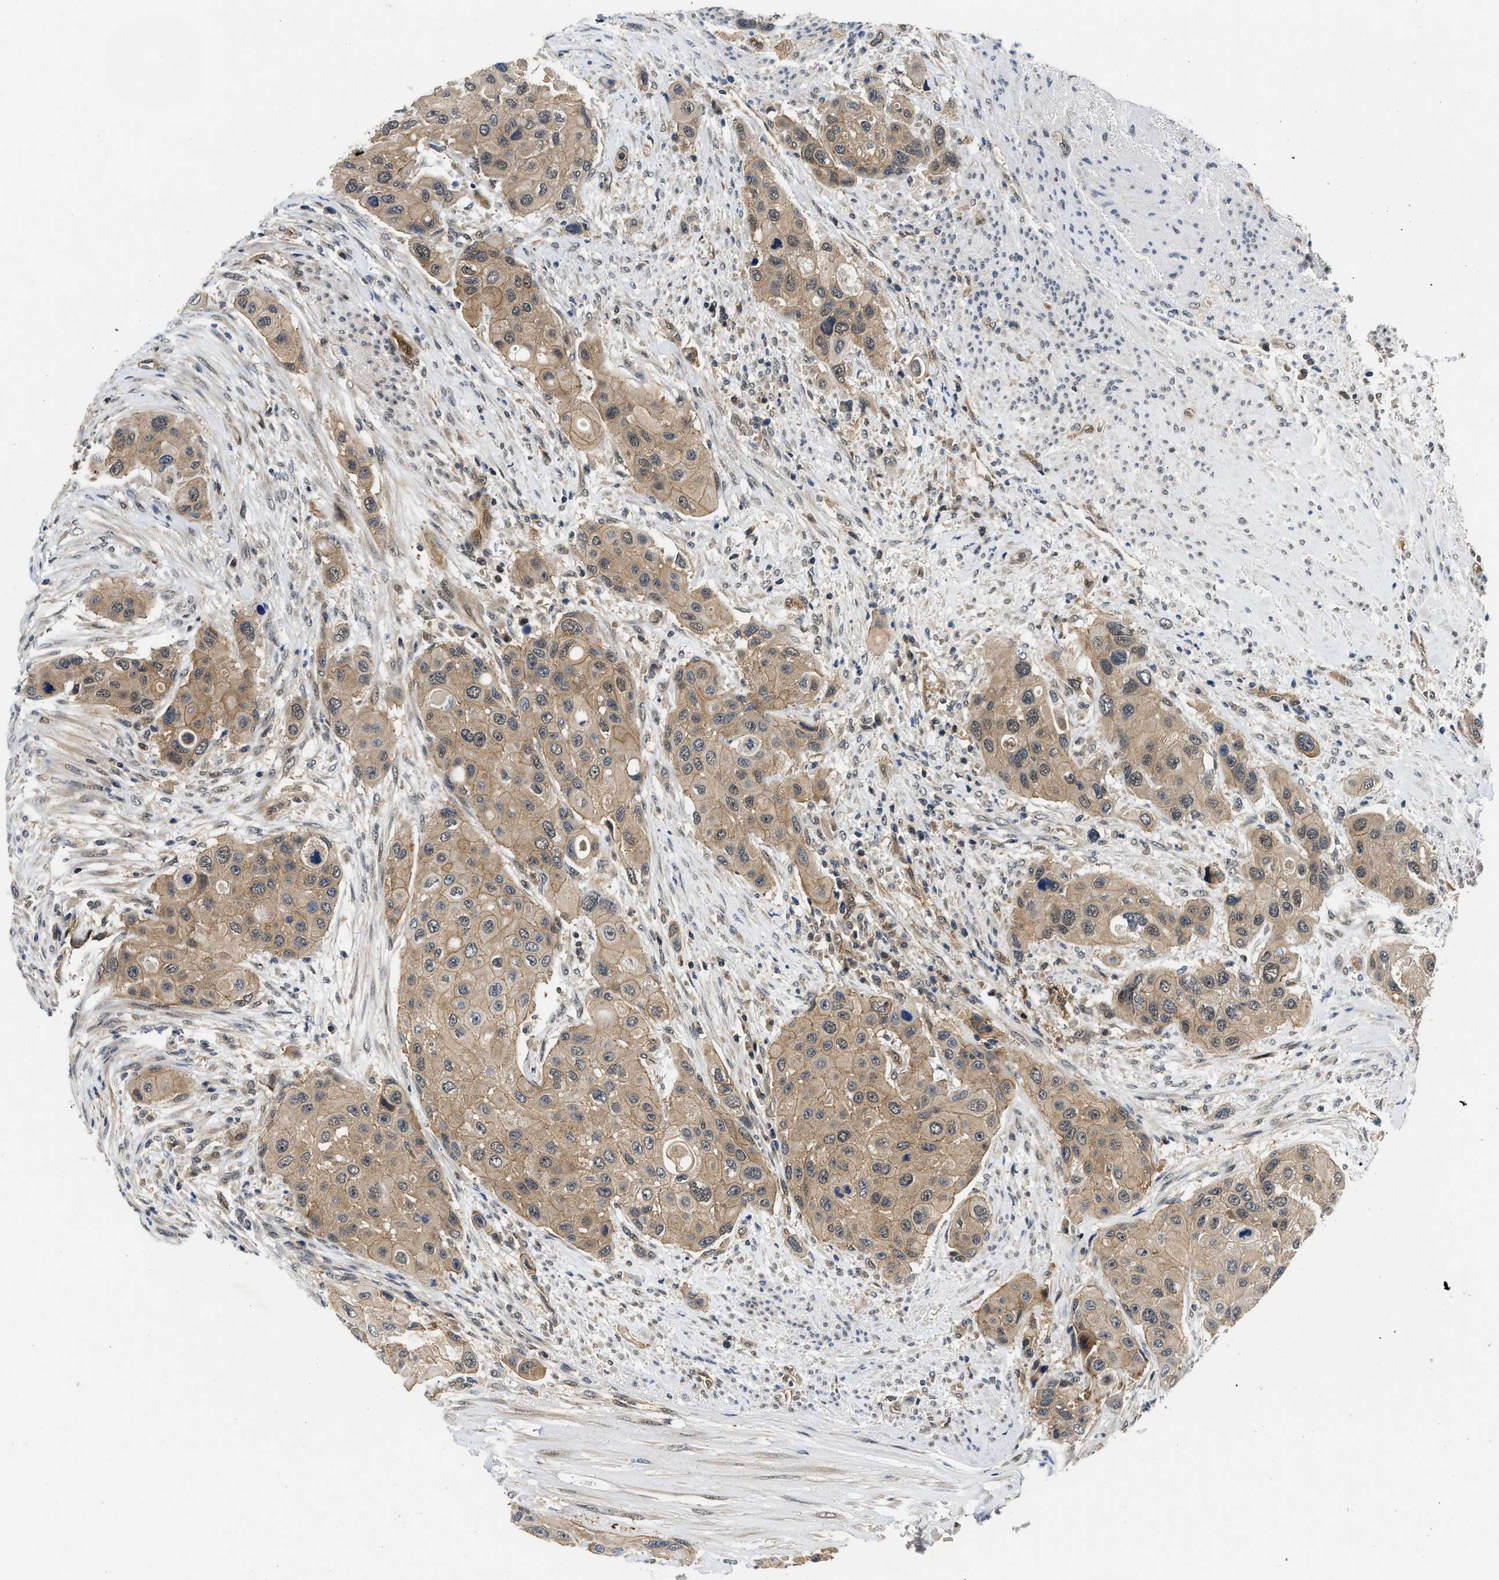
{"staining": {"intensity": "weak", "quantity": ">75%", "location": "cytoplasmic/membranous"}, "tissue": "urothelial cancer", "cell_type": "Tumor cells", "image_type": "cancer", "snomed": [{"axis": "morphology", "description": "Urothelial carcinoma, High grade"}, {"axis": "topography", "description": "Urinary bladder"}], "caption": "Immunohistochemistry (IHC) of human urothelial cancer demonstrates low levels of weak cytoplasmic/membranous staining in approximately >75% of tumor cells.", "gene": "COPS2", "patient": {"sex": "female", "age": 56}}